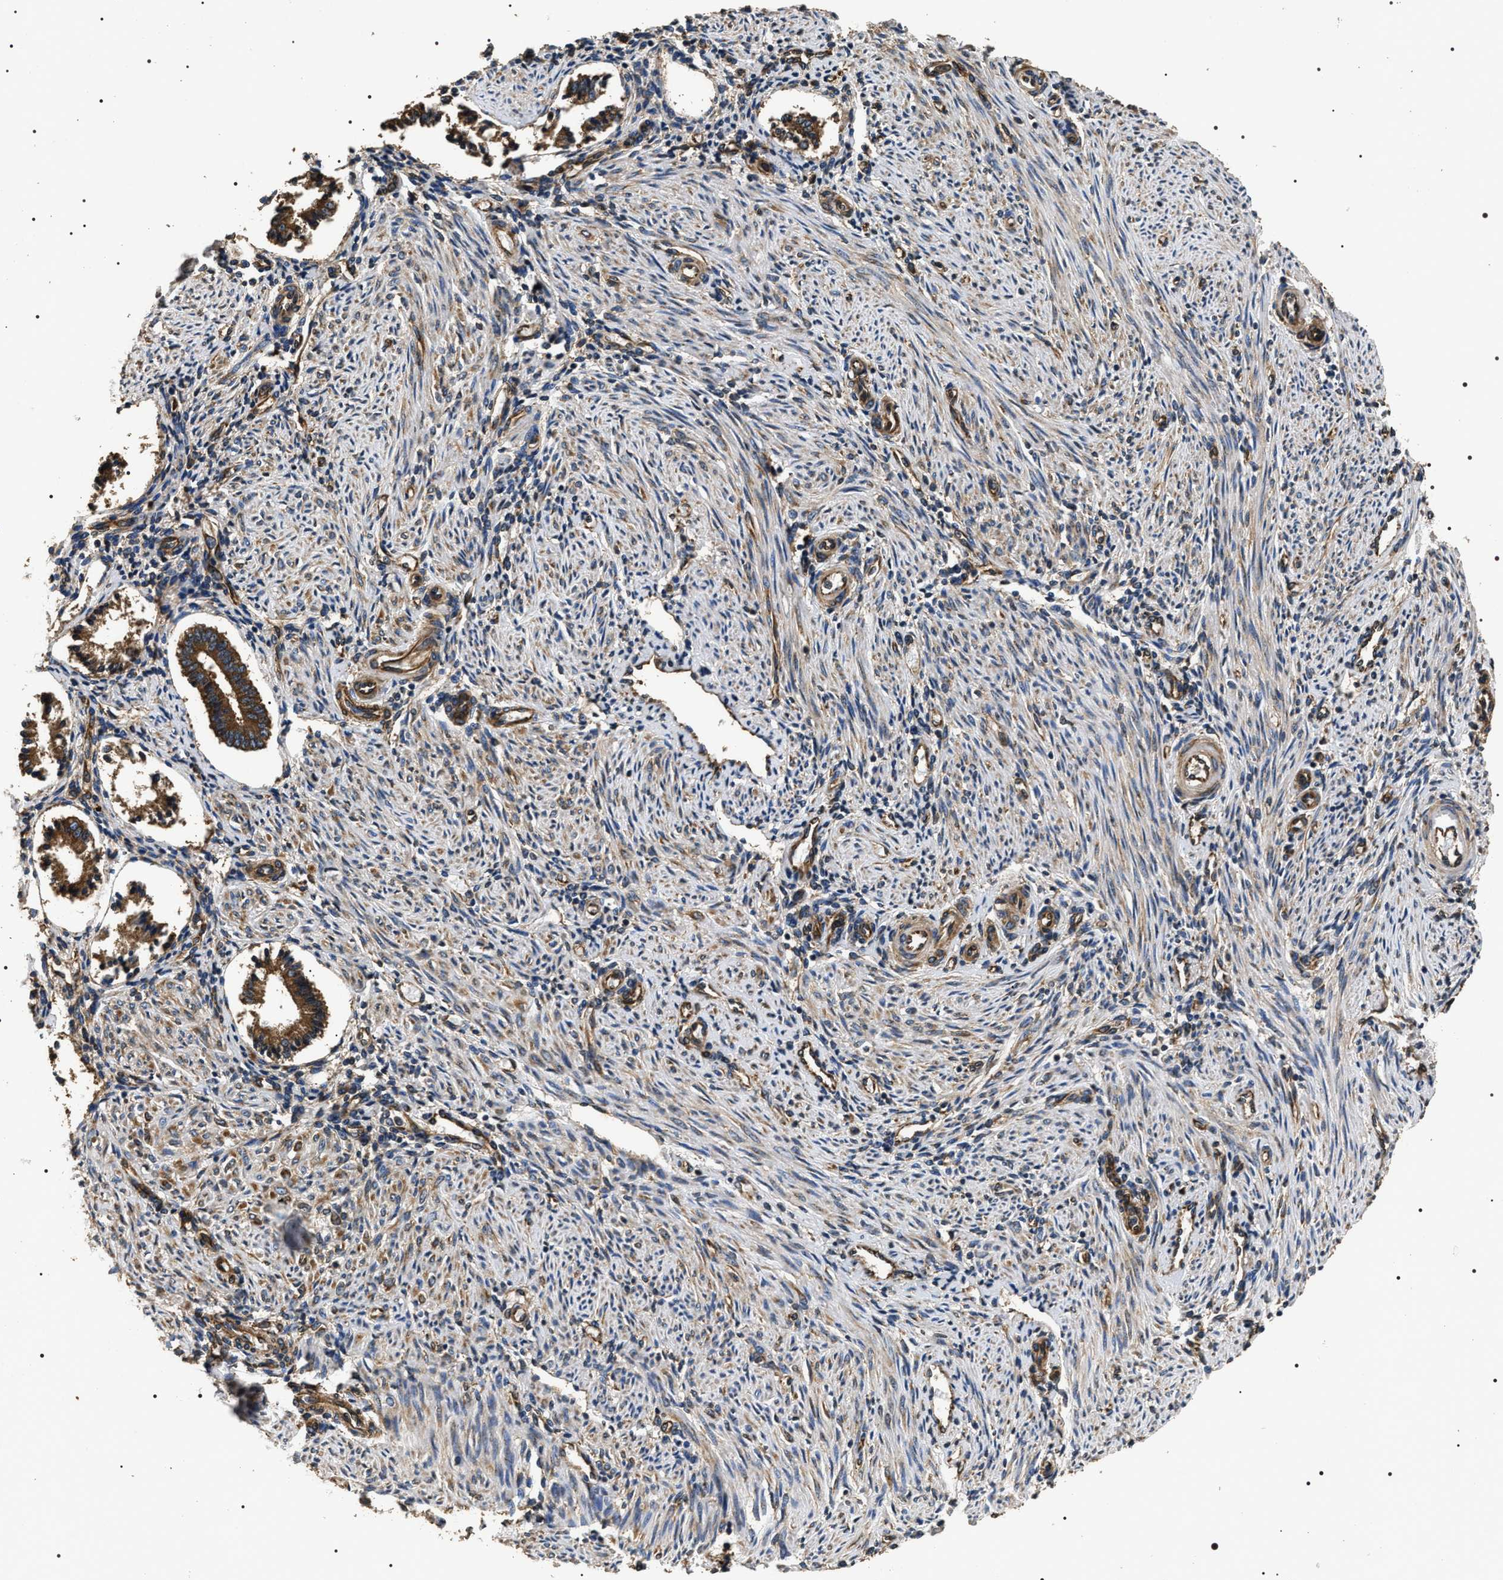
{"staining": {"intensity": "strong", "quantity": "25%-75%", "location": "cytoplasmic/membranous"}, "tissue": "endometrium", "cell_type": "Cells in endometrial stroma", "image_type": "normal", "snomed": [{"axis": "morphology", "description": "Normal tissue, NOS"}, {"axis": "topography", "description": "Endometrium"}], "caption": "Immunohistochemistry (IHC) (DAB) staining of benign human endometrium displays strong cytoplasmic/membranous protein expression in about 25%-75% of cells in endometrial stroma.", "gene": "KTN1", "patient": {"sex": "female", "age": 42}}